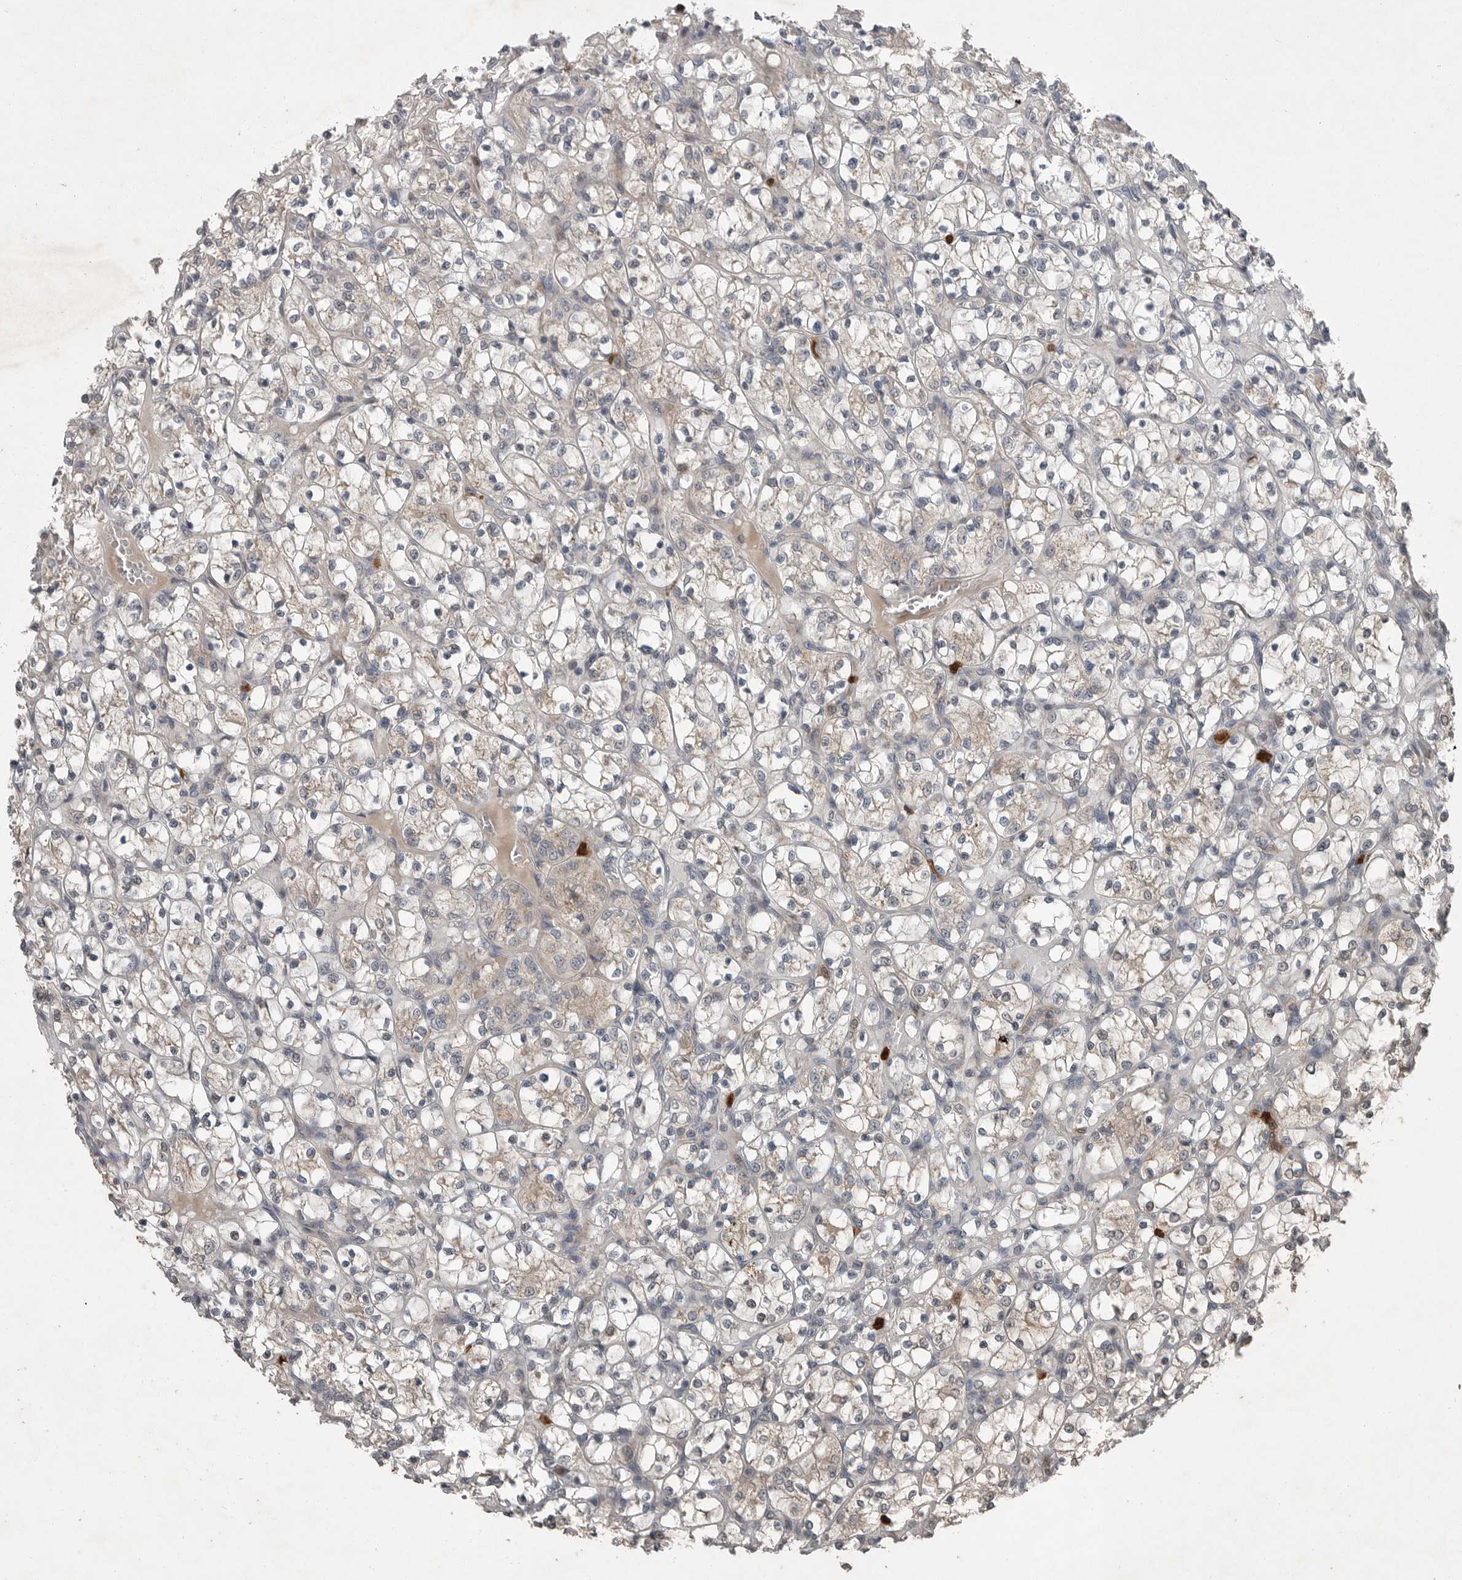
{"staining": {"intensity": "weak", "quantity": "25%-75%", "location": "cytoplasmic/membranous"}, "tissue": "renal cancer", "cell_type": "Tumor cells", "image_type": "cancer", "snomed": [{"axis": "morphology", "description": "Adenocarcinoma, NOS"}, {"axis": "topography", "description": "Kidney"}], "caption": "Protein staining by immunohistochemistry shows weak cytoplasmic/membranous positivity in about 25%-75% of tumor cells in renal cancer (adenocarcinoma).", "gene": "SCP2", "patient": {"sex": "female", "age": 69}}